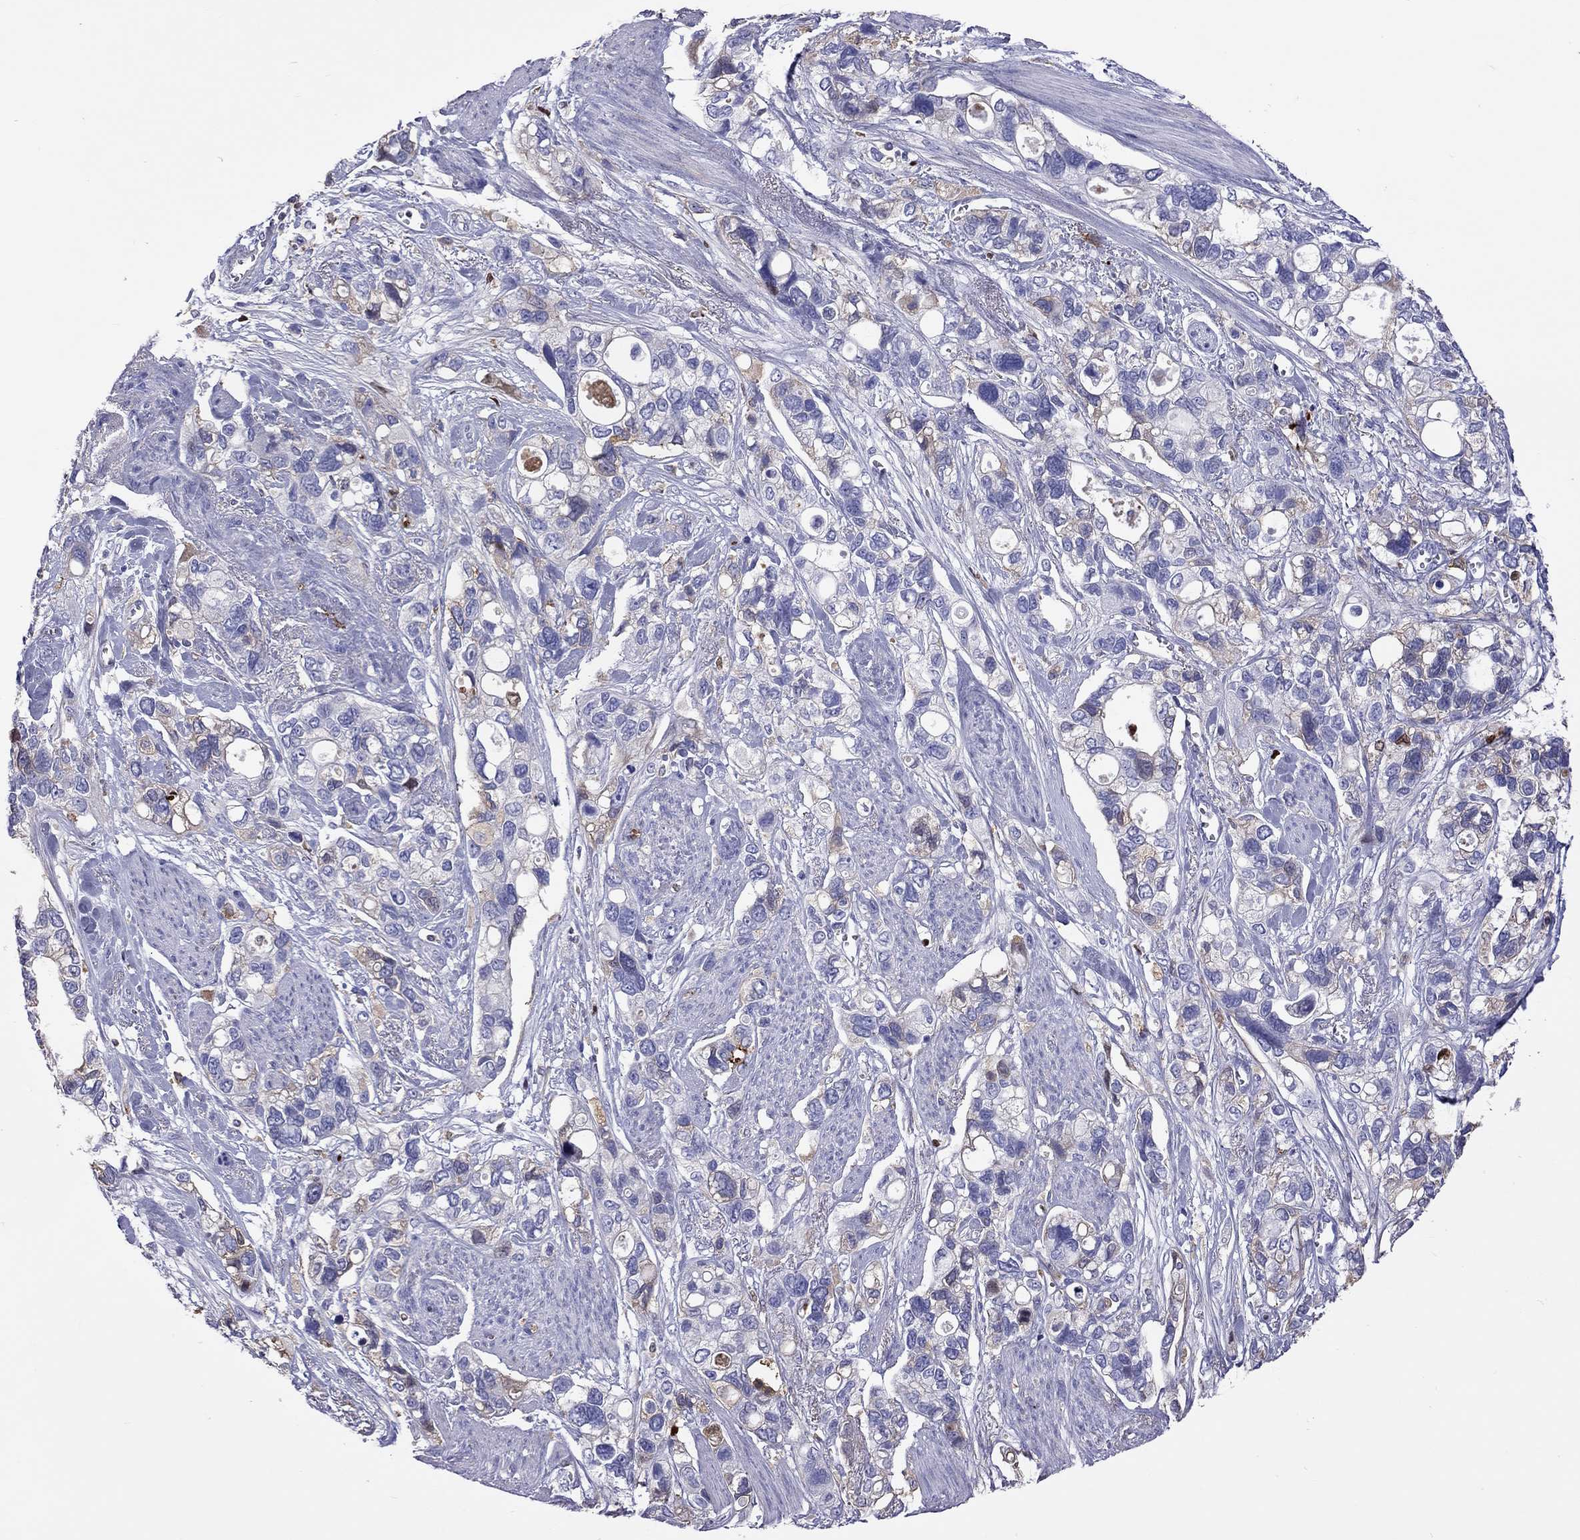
{"staining": {"intensity": "weak", "quantity": "<25%", "location": "cytoplasmic/membranous"}, "tissue": "stomach cancer", "cell_type": "Tumor cells", "image_type": "cancer", "snomed": [{"axis": "morphology", "description": "Adenocarcinoma, NOS"}, {"axis": "topography", "description": "Stomach, upper"}], "caption": "IHC histopathology image of neoplastic tissue: adenocarcinoma (stomach) stained with DAB (3,3'-diaminobenzidine) displays no significant protein expression in tumor cells. The staining was performed using DAB (3,3'-diaminobenzidine) to visualize the protein expression in brown, while the nuclei were stained in blue with hematoxylin (Magnification: 20x).", "gene": "SERPINA3", "patient": {"sex": "female", "age": 81}}